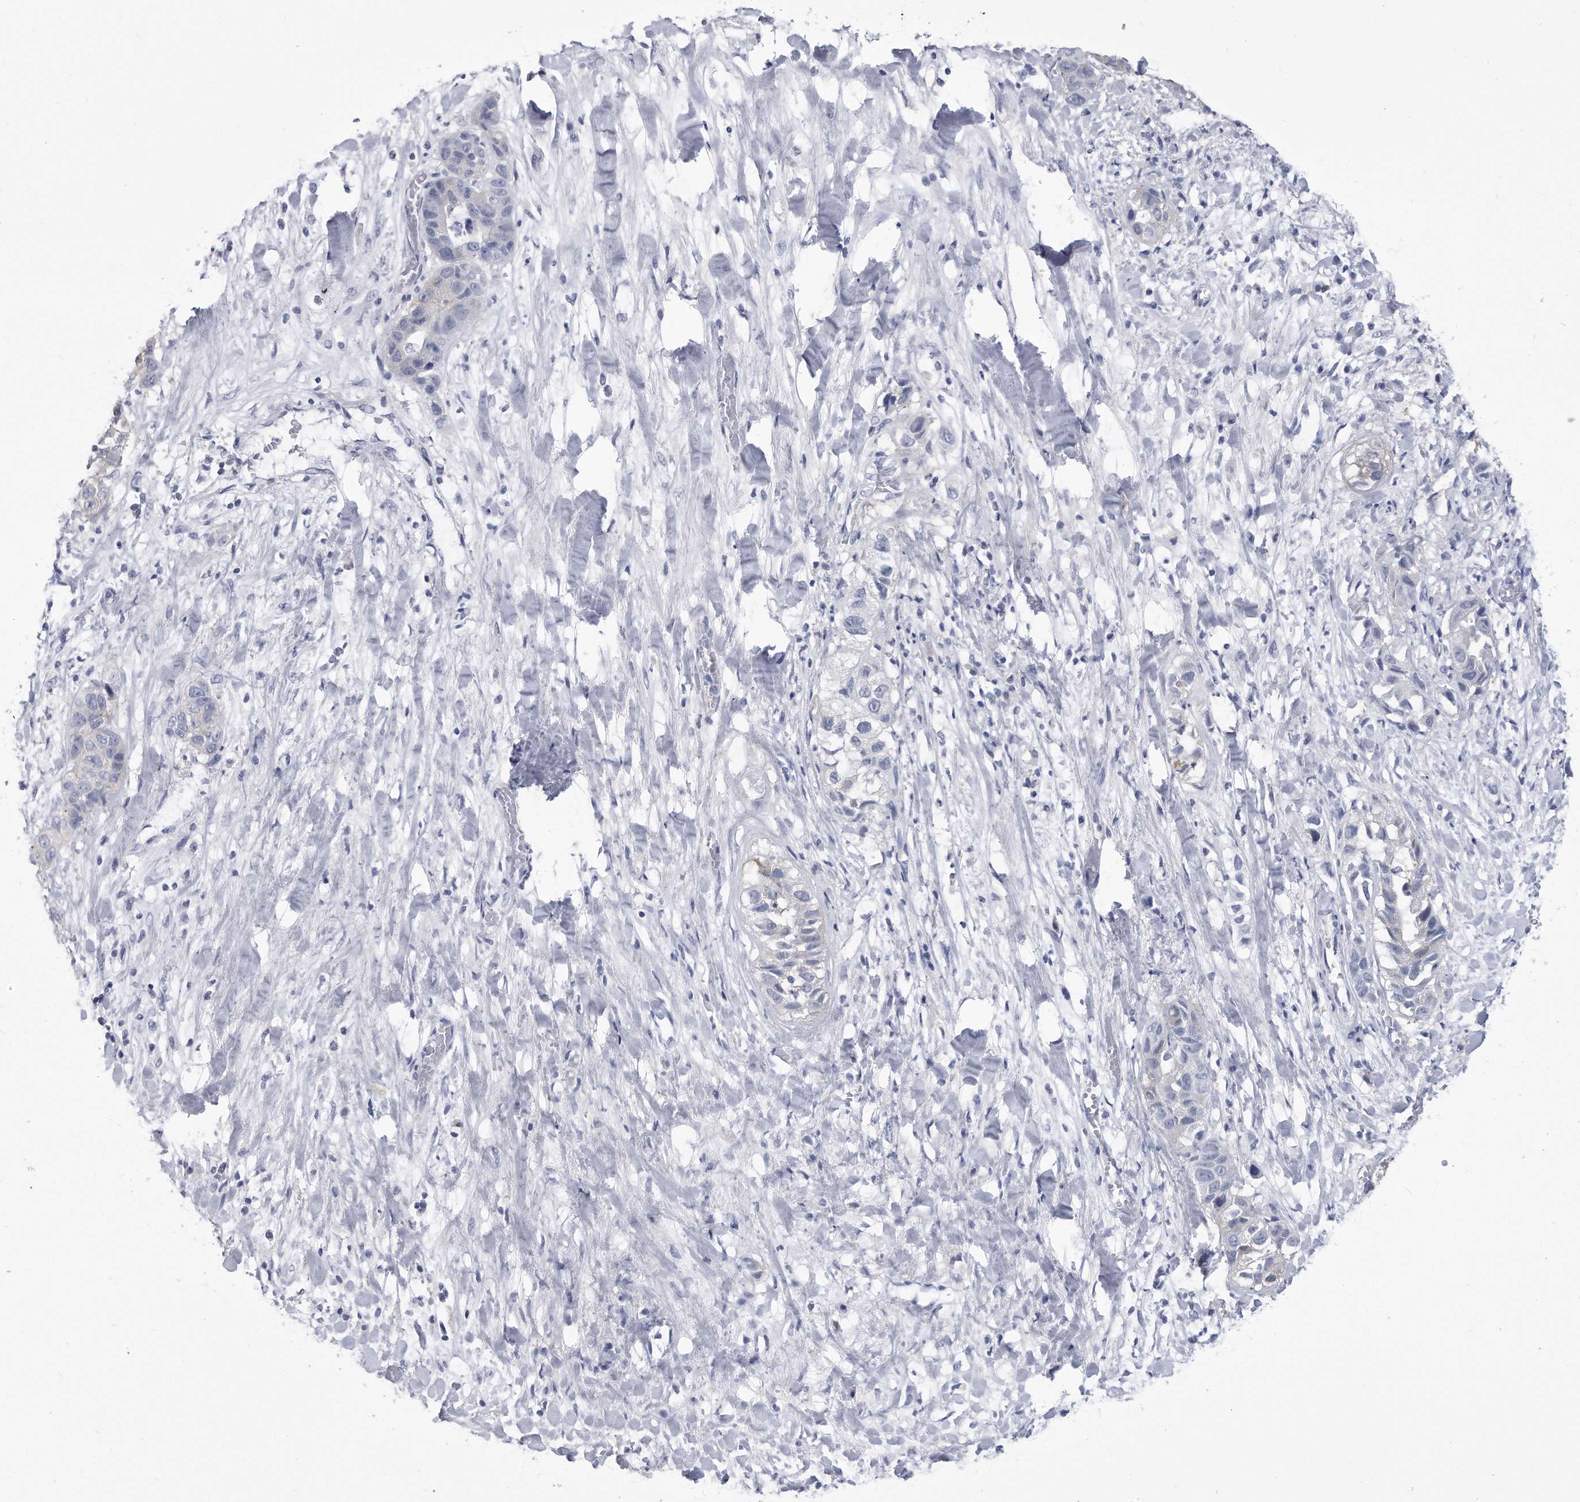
{"staining": {"intensity": "negative", "quantity": "none", "location": "none"}, "tissue": "liver cancer", "cell_type": "Tumor cells", "image_type": "cancer", "snomed": [{"axis": "morphology", "description": "Cholangiocarcinoma"}, {"axis": "topography", "description": "Liver"}], "caption": "Liver cancer was stained to show a protein in brown. There is no significant staining in tumor cells.", "gene": "PYGB", "patient": {"sex": "female", "age": 52}}